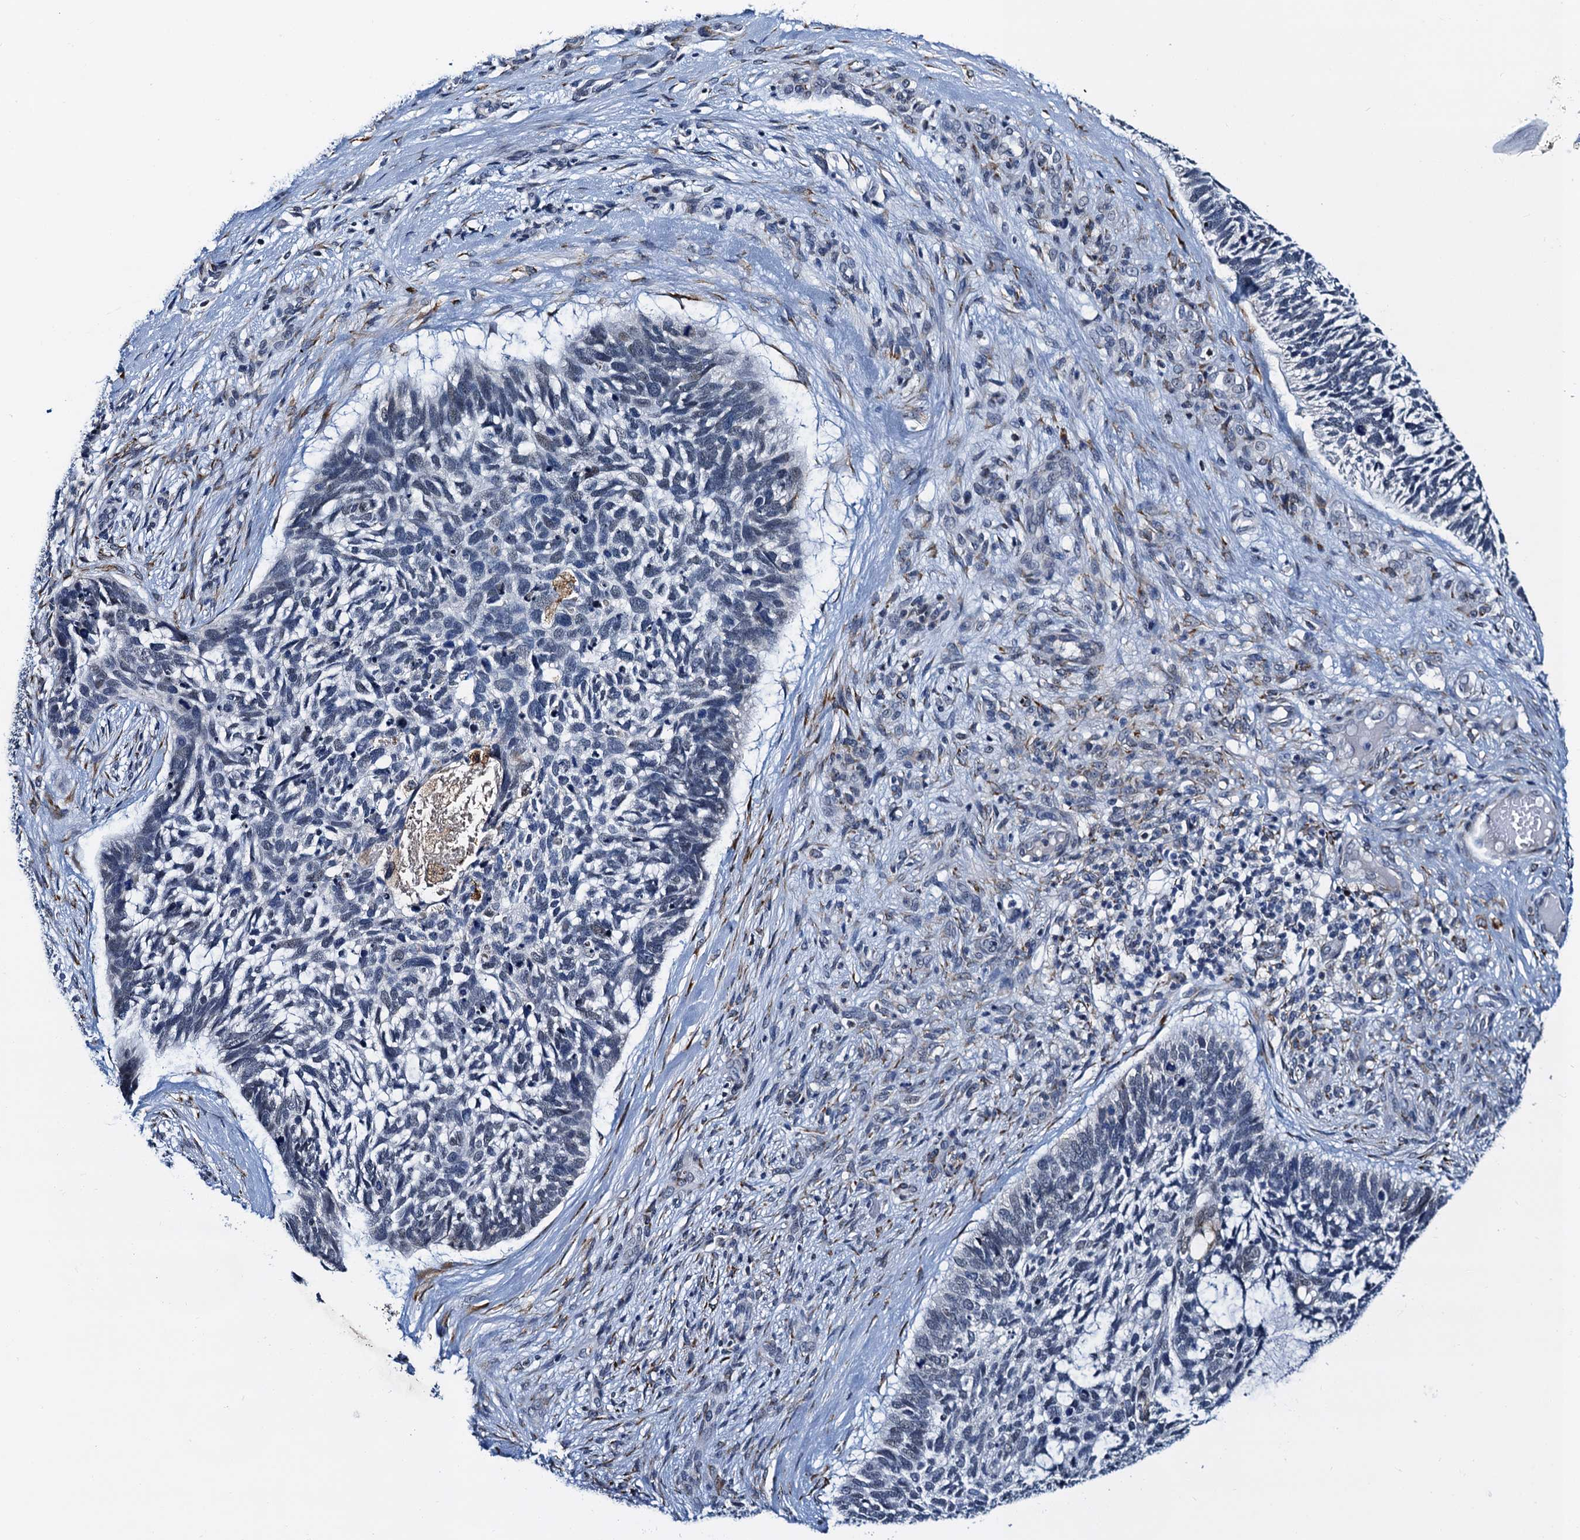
{"staining": {"intensity": "negative", "quantity": "none", "location": "none"}, "tissue": "skin cancer", "cell_type": "Tumor cells", "image_type": "cancer", "snomed": [{"axis": "morphology", "description": "Basal cell carcinoma"}, {"axis": "topography", "description": "Skin"}], "caption": "A high-resolution histopathology image shows immunohistochemistry staining of skin cancer (basal cell carcinoma), which reveals no significant staining in tumor cells.", "gene": "SLC7A10", "patient": {"sex": "male", "age": 88}}